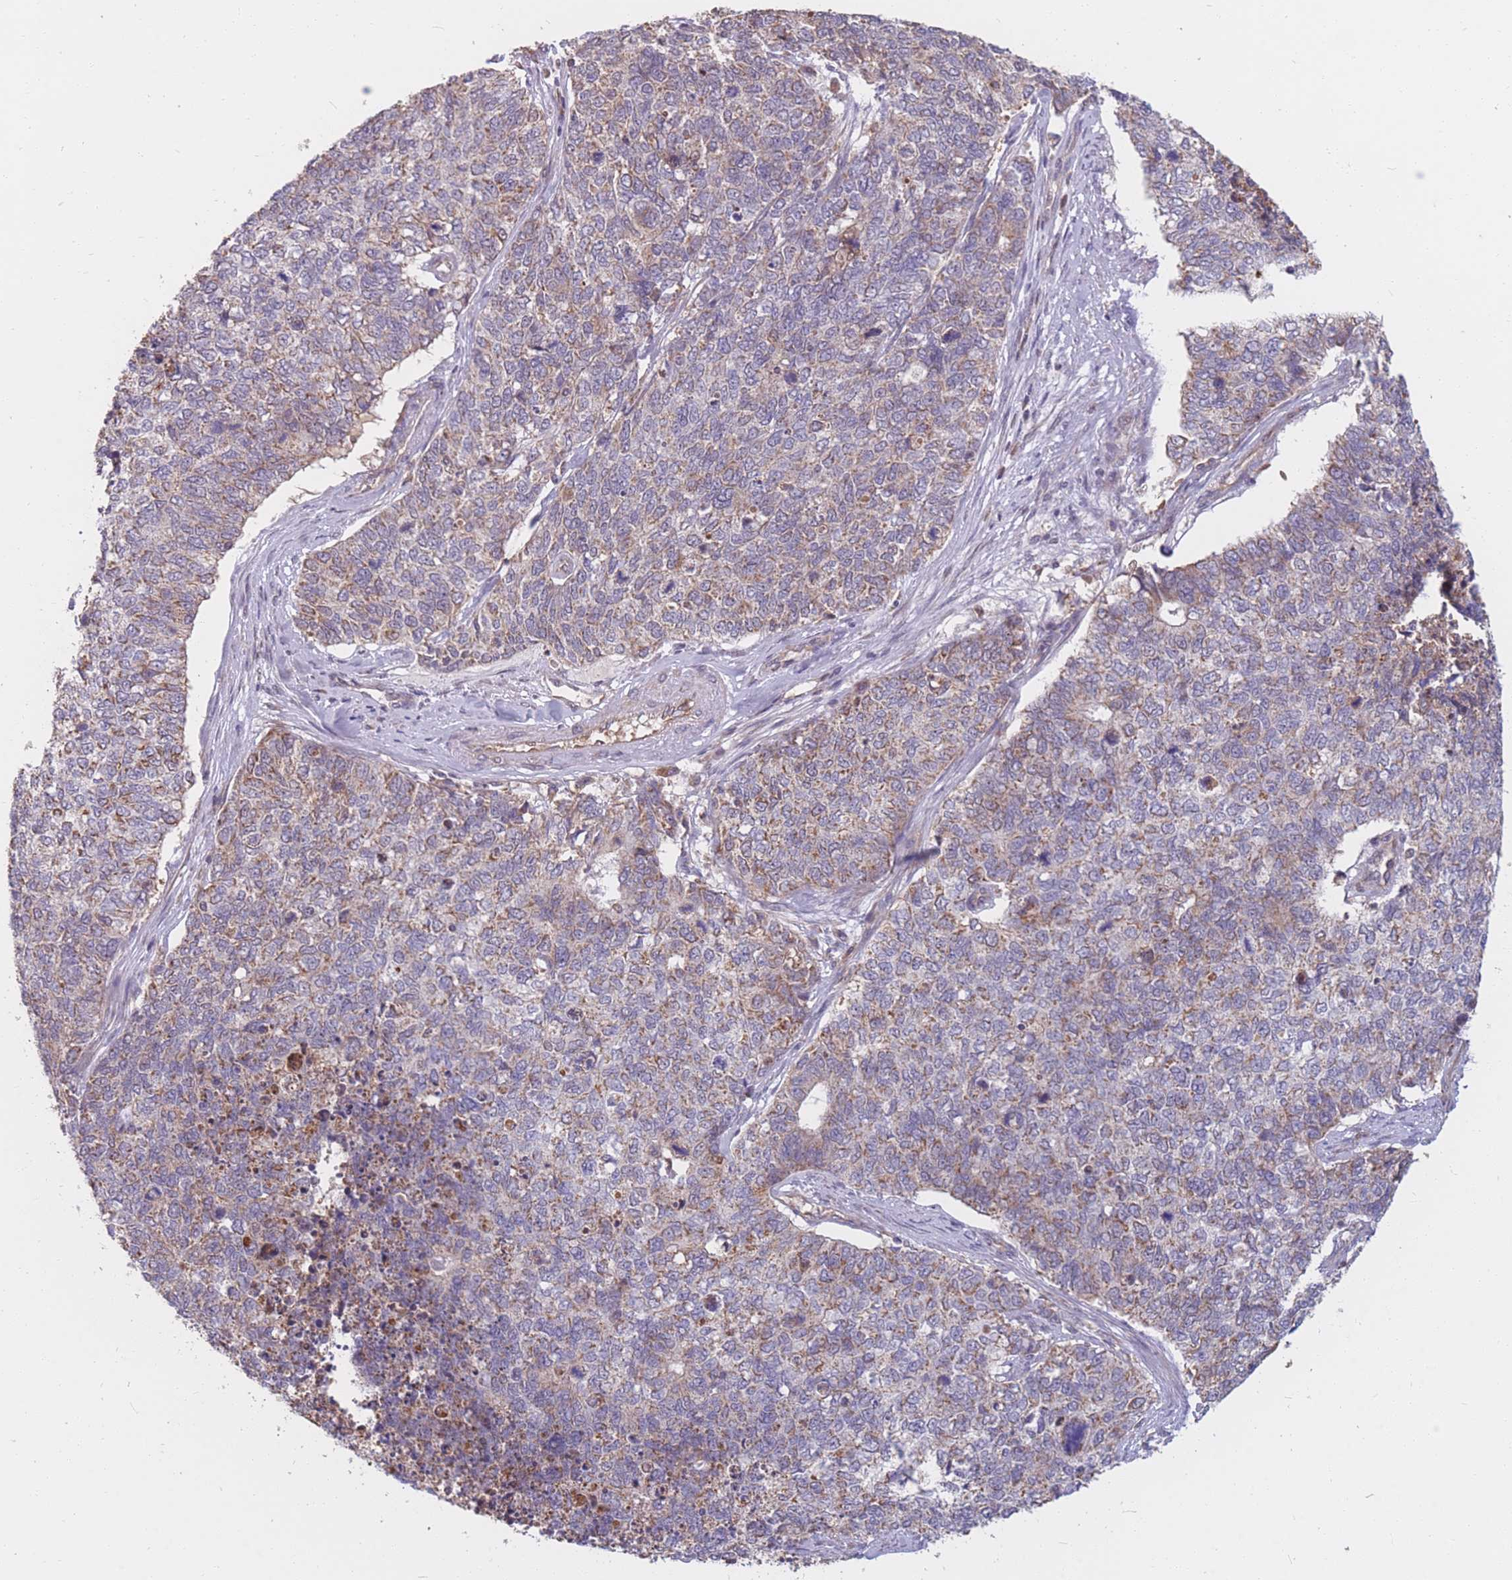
{"staining": {"intensity": "weak", "quantity": "25%-75%", "location": "cytoplasmic/membranous"}, "tissue": "cervical cancer", "cell_type": "Tumor cells", "image_type": "cancer", "snomed": [{"axis": "morphology", "description": "Squamous cell carcinoma, NOS"}, {"axis": "topography", "description": "Cervix"}], "caption": "Immunohistochemical staining of squamous cell carcinoma (cervical) shows weak cytoplasmic/membranous protein positivity in approximately 25%-75% of tumor cells.", "gene": "PTPMT1", "patient": {"sex": "female", "age": 63}}